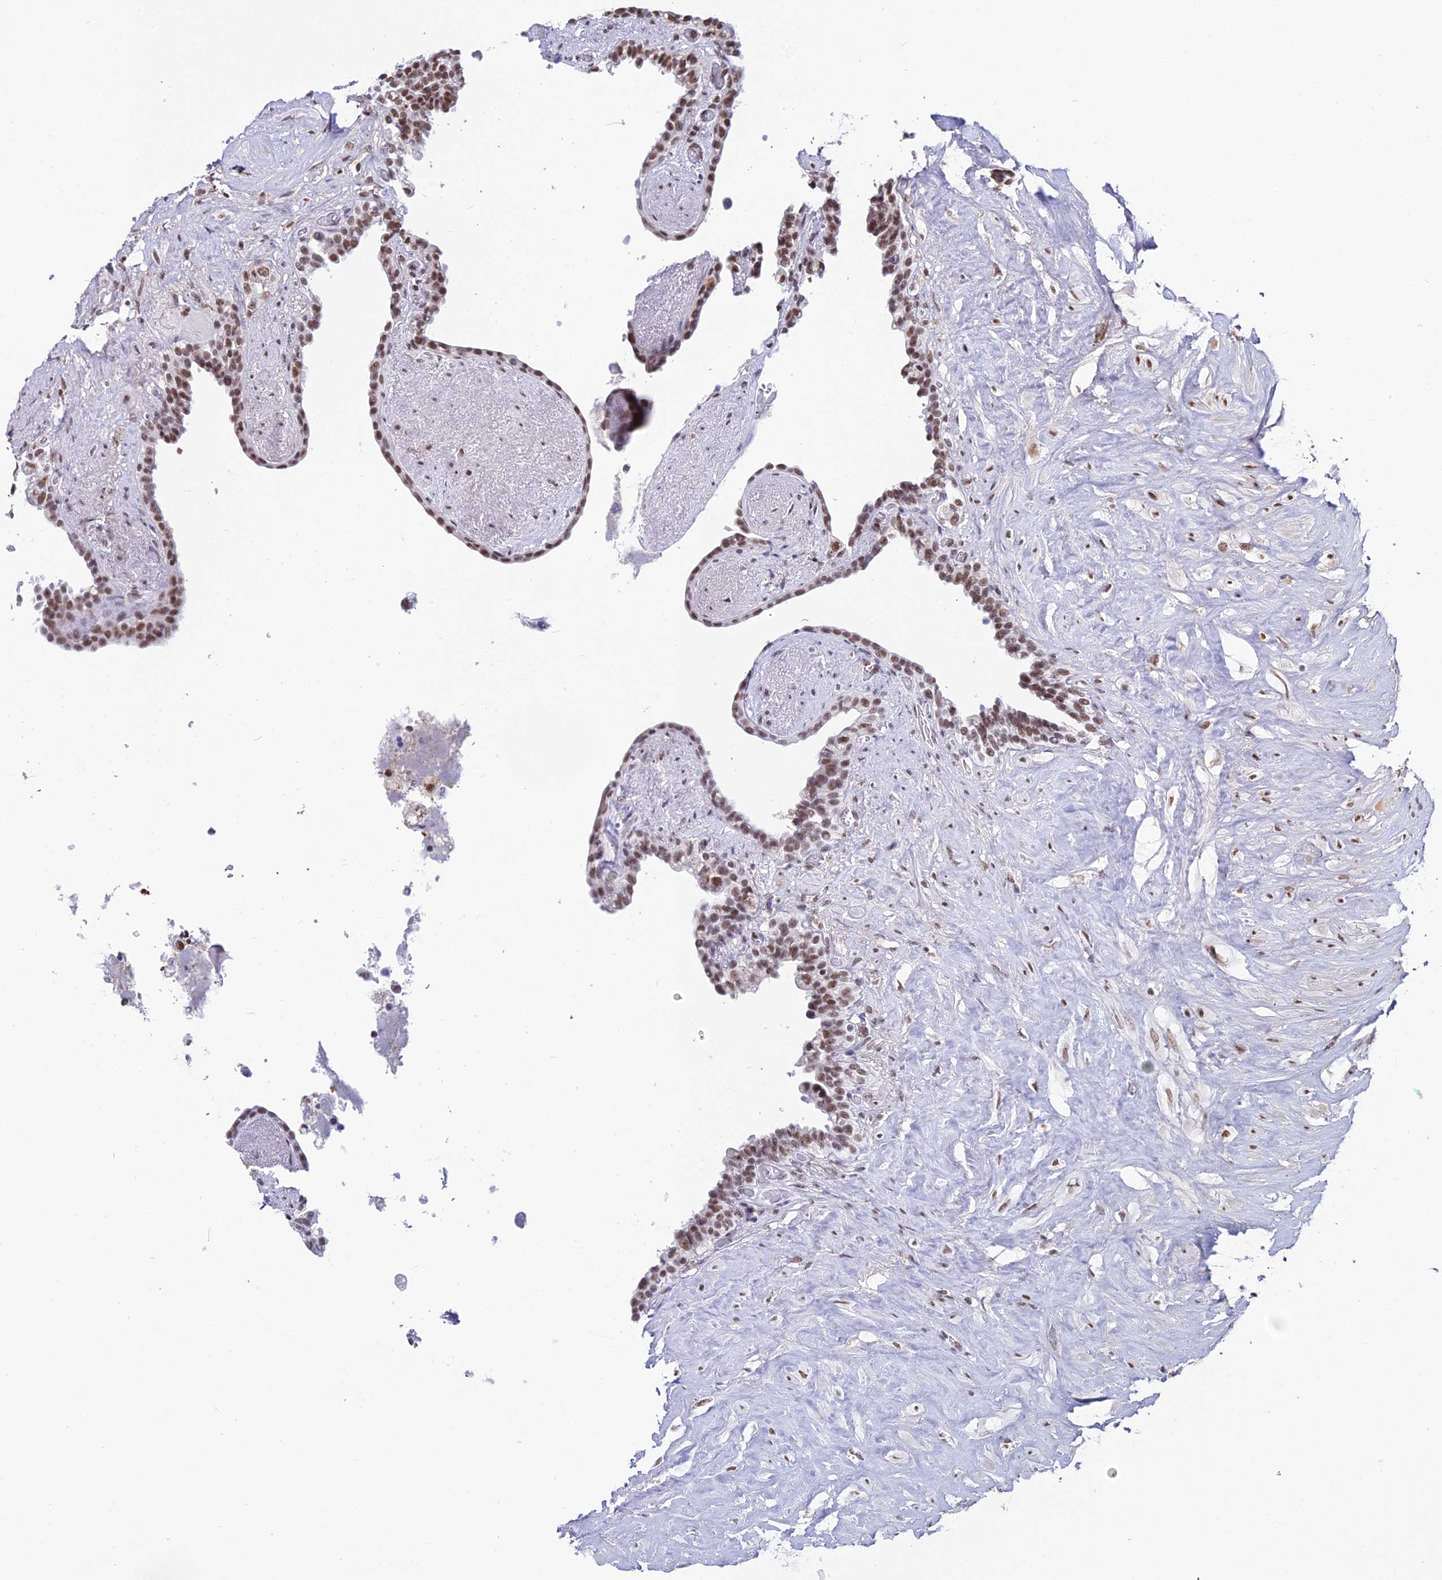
{"staining": {"intensity": "moderate", "quantity": ">75%", "location": "nuclear"}, "tissue": "seminal vesicle", "cell_type": "Glandular cells", "image_type": "normal", "snomed": [{"axis": "morphology", "description": "Normal tissue, NOS"}, {"axis": "topography", "description": "Seminal veicle"}], "caption": "Immunohistochemistry histopathology image of normal seminal vesicle: human seminal vesicle stained using immunohistochemistry (IHC) shows medium levels of moderate protein expression localized specifically in the nuclear of glandular cells, appearing as a nuclear brown color.", "gene": "RBM12", "patient": {"sex": "male", "age": 63}}